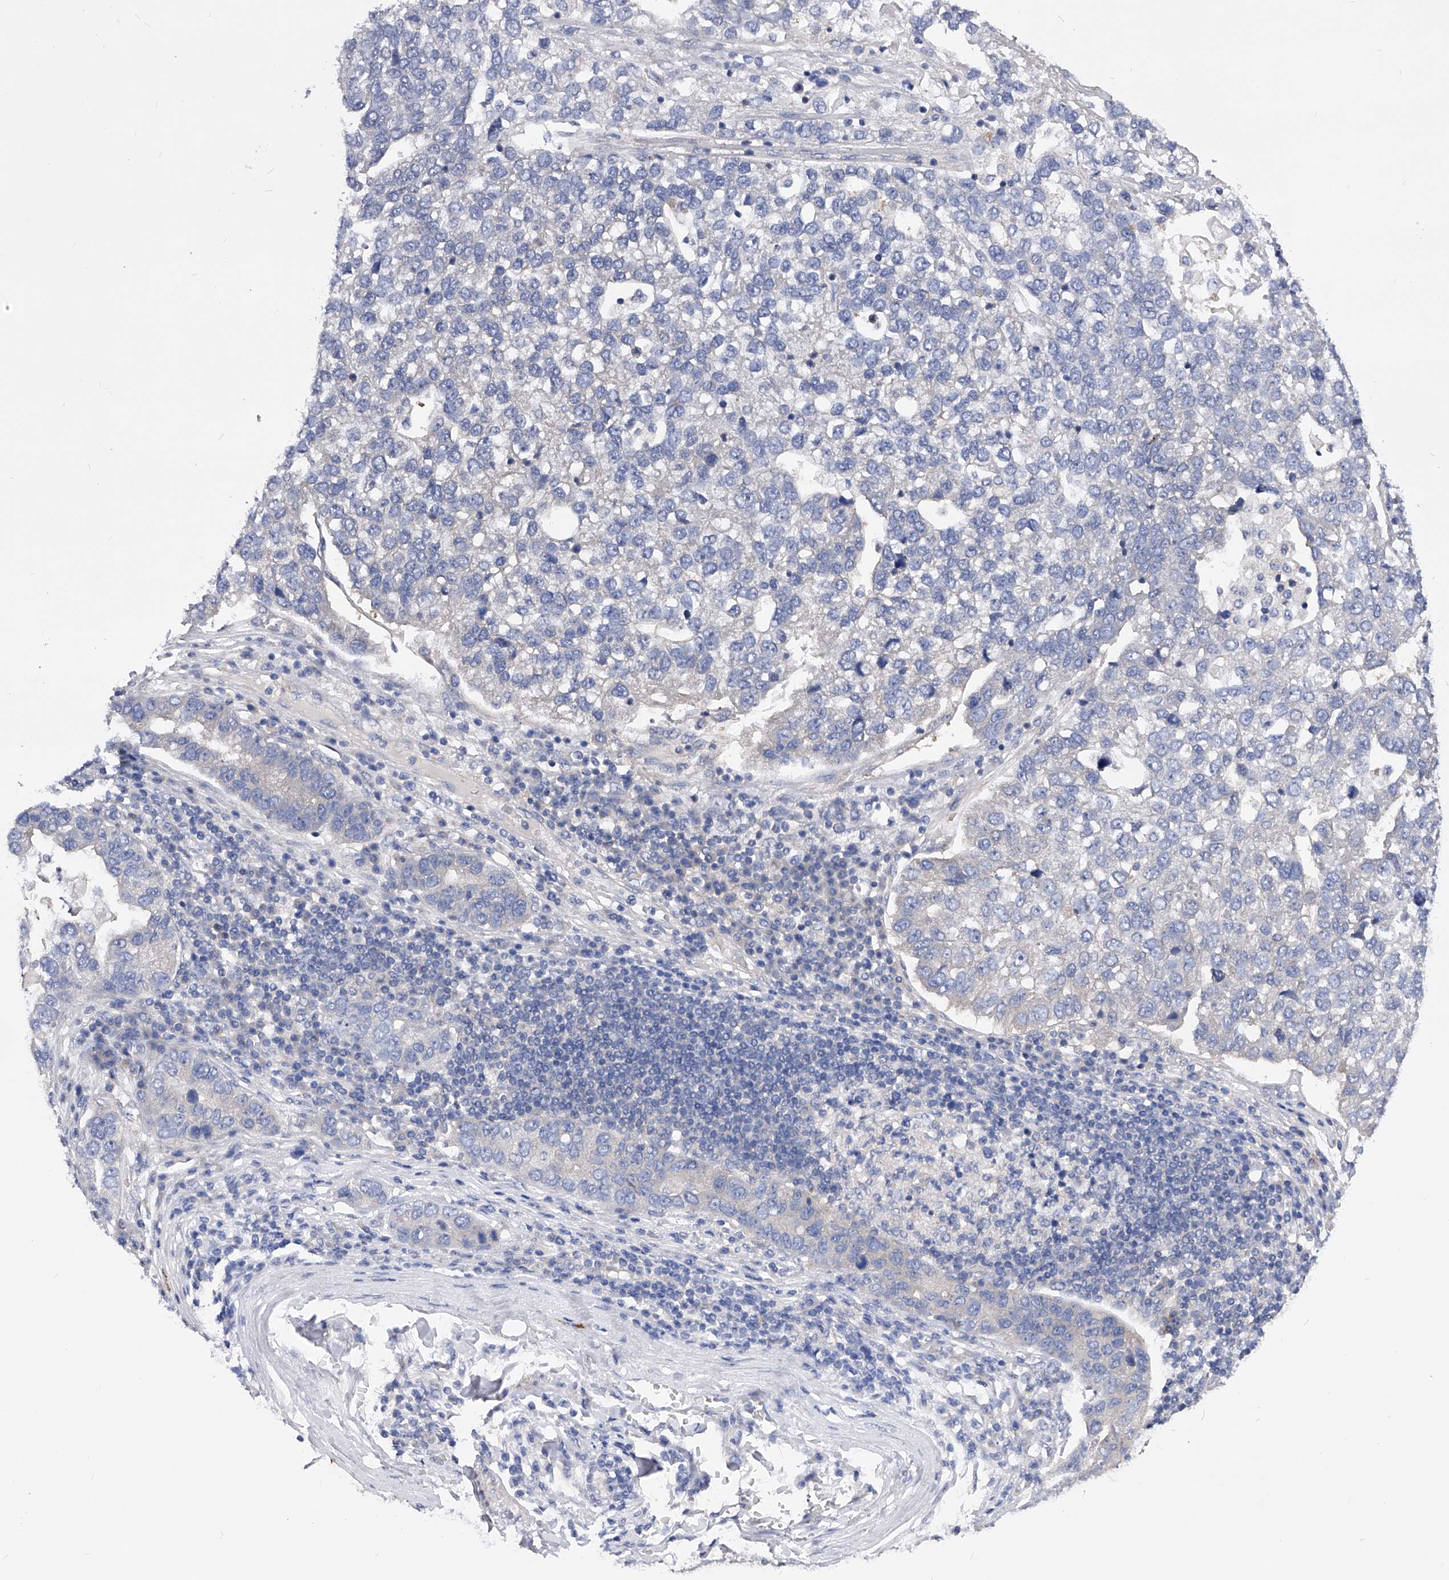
{"staining": {"intensity": "negative", "quantity": "none", "location": "none"}, "tissue": "pancreatic cancer", "cell_type": "Tumor cells", "image_type": "cancer", "snomed": [{"axis": "morphology", "description": "Adenocarcinoma, NOS"}, {"axis": "topography", "description": "Pancreas"}], "caption": "Immunohistochemical staining of human adenocarcinoma (pancreatic) displays no significant expression in tumor cells.", "gene": "PPP5C", "patient": {"sex": "female", "age": 61}}